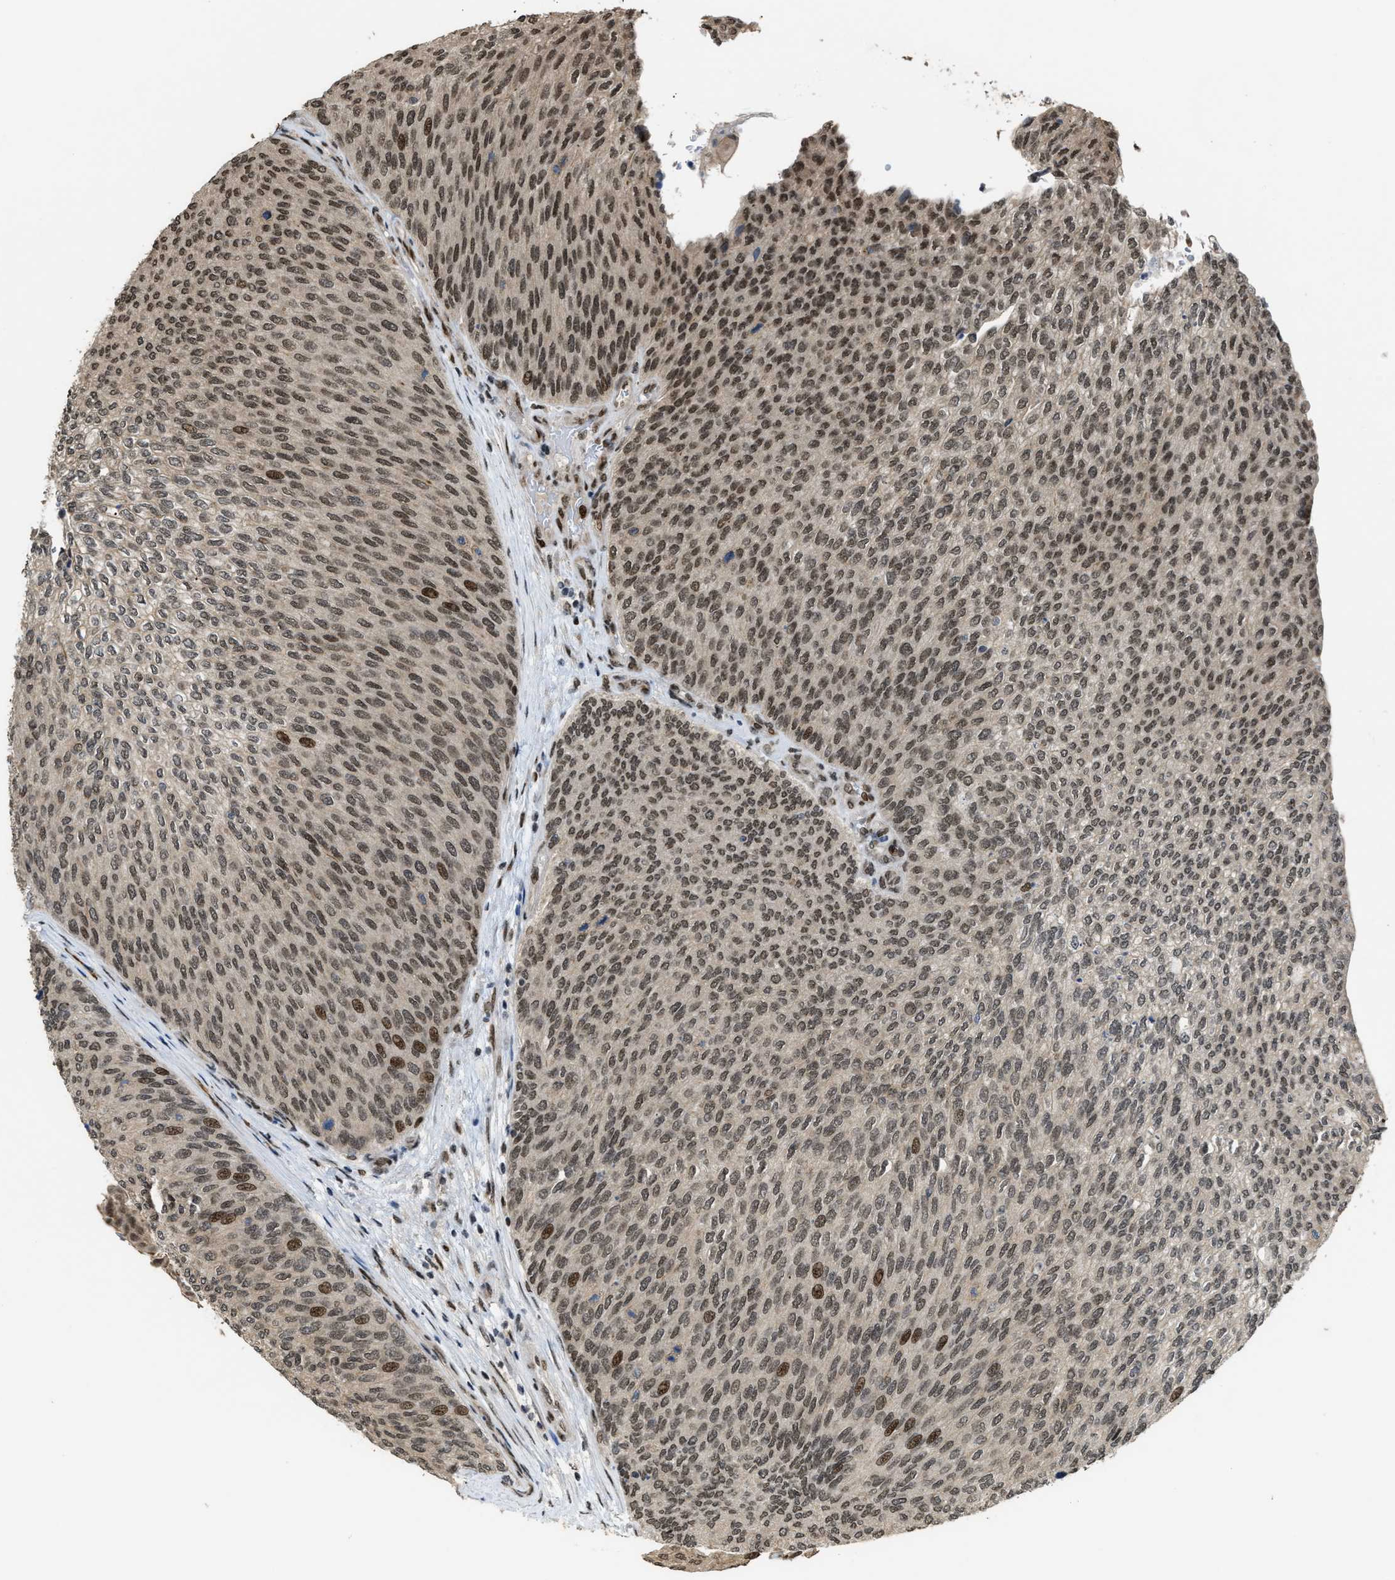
{"staining": {"intensity": "moderate", "quantity": ">75%", "location": "nuclear"}, "tissue": "urothelial cancer", "cell_type": "Tumor cells", "image_type": "cancer", "snomed": [{"axis": "morphology", "description": "Urothelial carcinoma, Low grade"}, {"axis": "topography", "description": "Urinary bladder"}], "caption": "Immunohistochemistry of urothelial cancer shows medium levels of moderate nuclear staining in approximately >75% of tumor cells. (IHC, brightfield microscopy, high magnification).", "gene": "SERTAD2", "patient": {"sex": "female", "age": 79}}